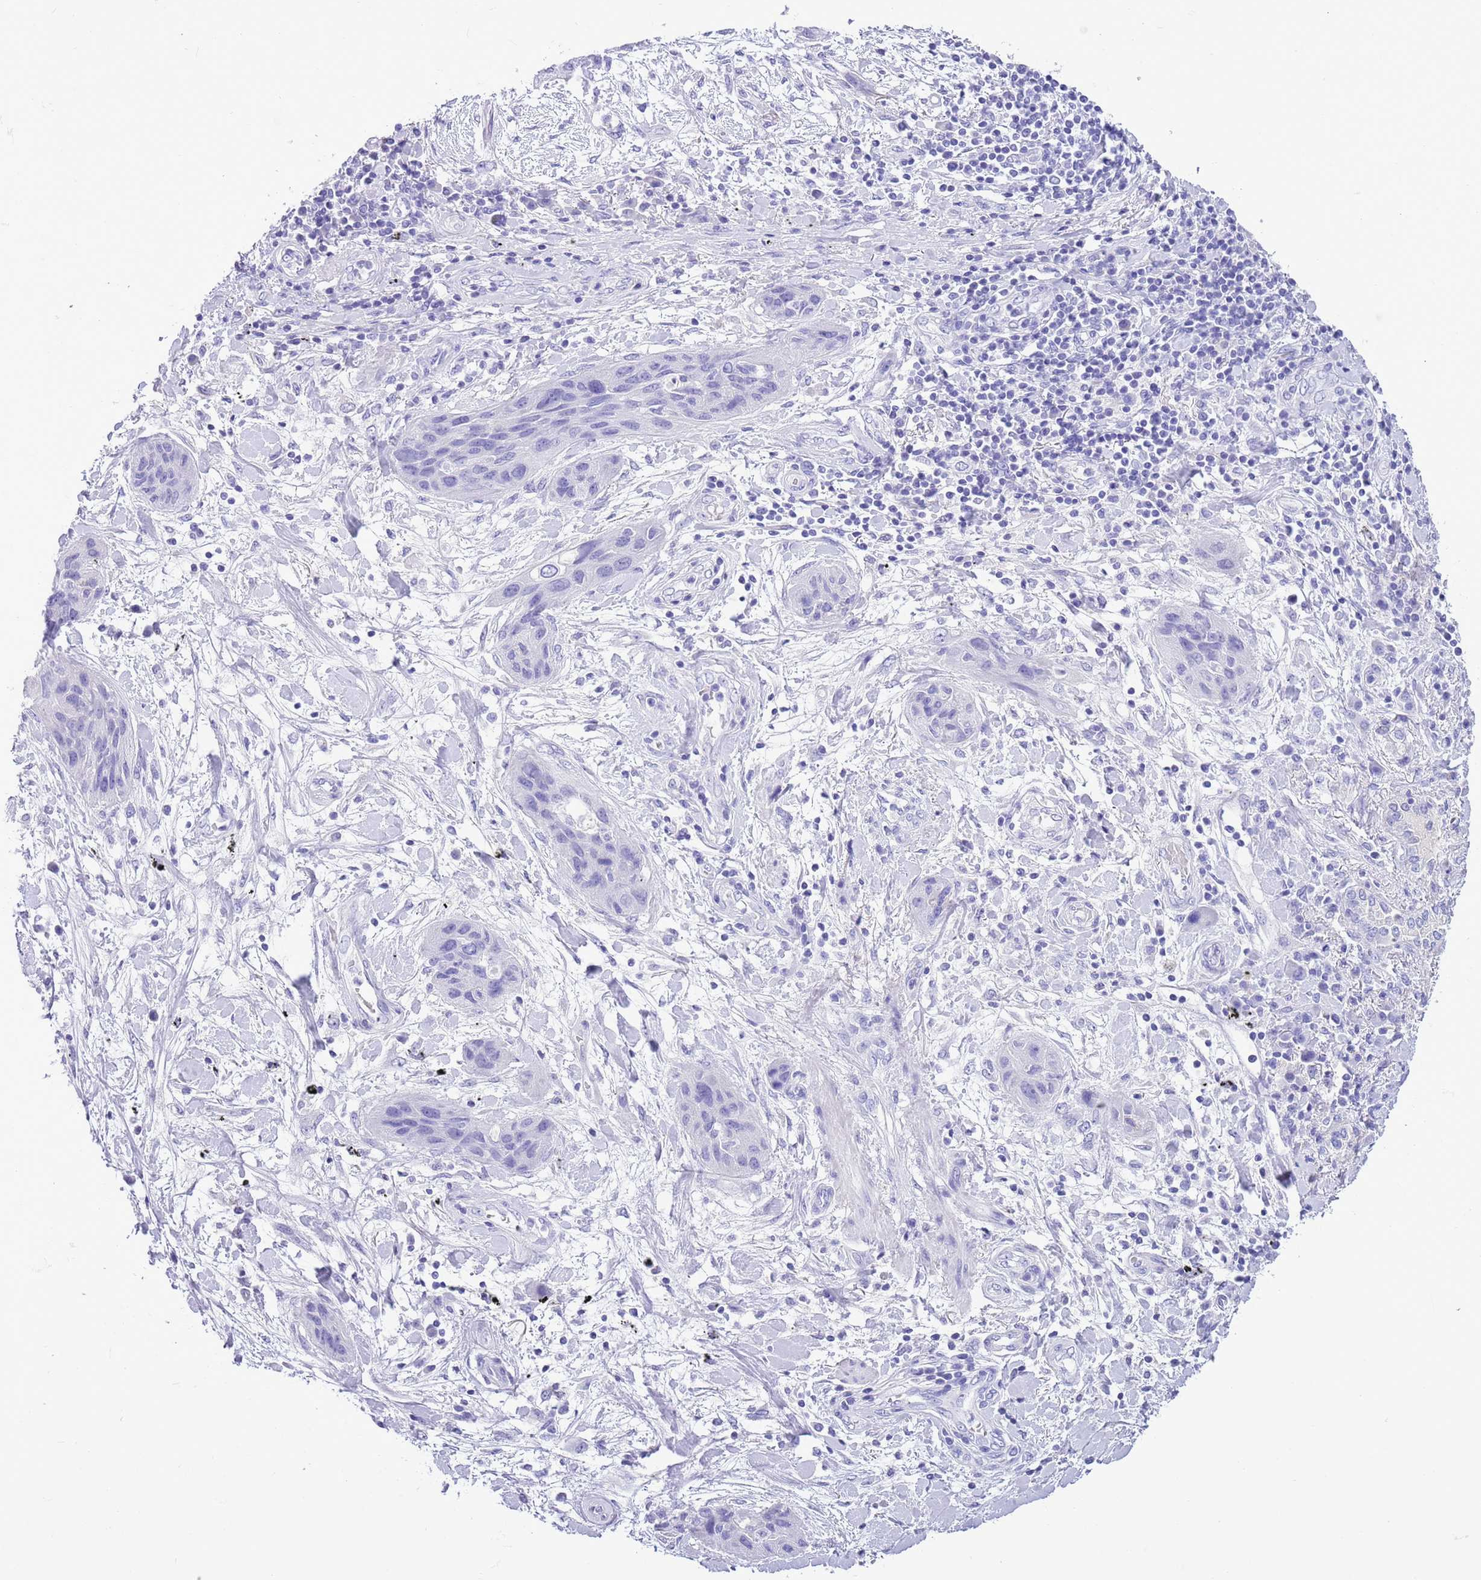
{"staining": {"intensity": "negative", "quantity": "none", "location": "none"}, "tissue": "lung cancer", "cell_type": "Tumor cells", "image_type": "cancer", "snomed": [{"axis": "morphology", "description": "Squamous cell carcinoma, NOS"}, {"axis": "topography", "description": "Lung"}], "caption": "Tumor cells are negative for protein expression in human lung cancer (squamous cell carcinoma).", "gene": "TBC1D10B", "patient": {"sex": "female", "age": 70}}